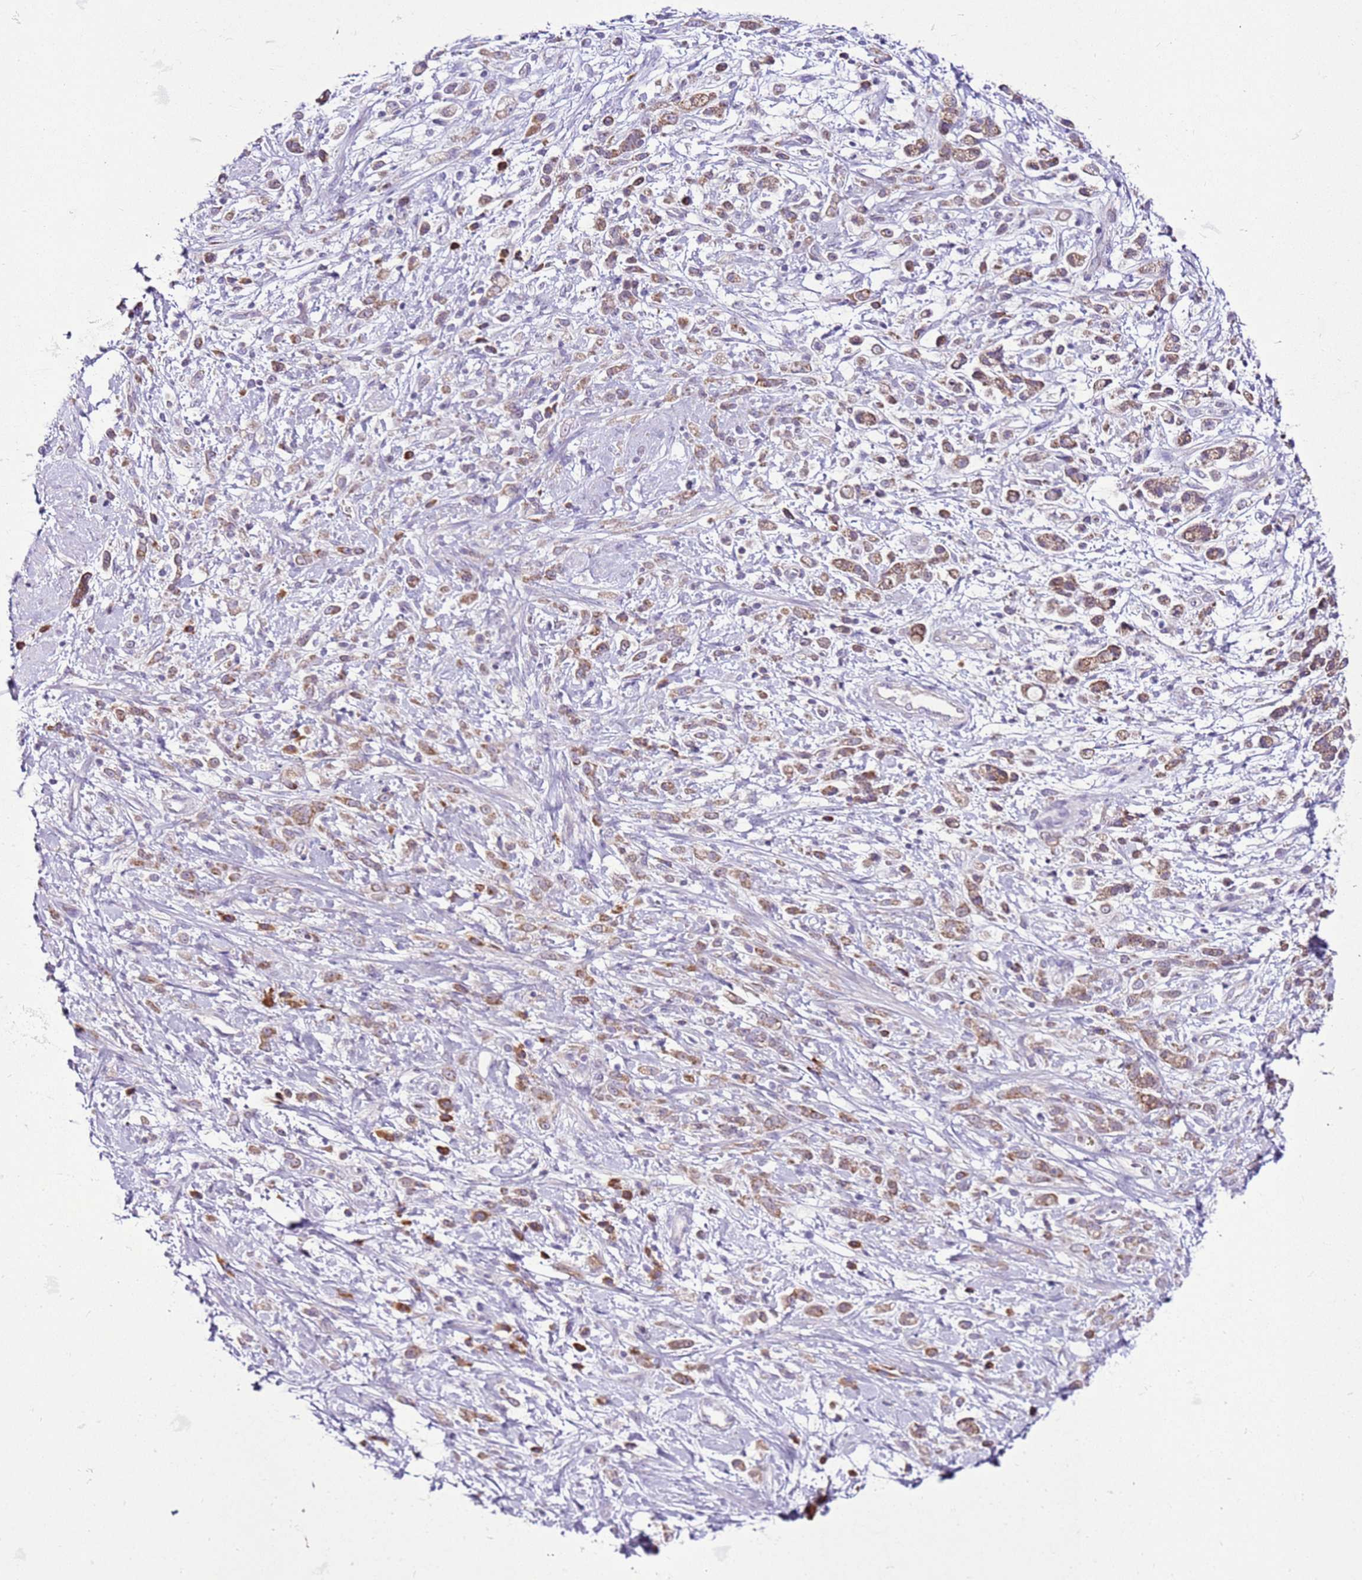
{"staining": {"intensity": "moderate", "quantity": ">75%", "location": "cytoplasmic/membranous"}, "tissue": "stomach cancer", "cell_type": "Tumor cells", "image_type": "cancer", "snomed": [{"axis": "morphology", "description": "Adenocarcinoma, NOS"}, {"axis": "topography", "description": "Stomach"}], "caption": "Protein staining exhibits moderate cytoplasmic/membranous positivity in approximately >75% of tumor cells in adenocarcinoma (stomach).", "gene": "MRPL36", "patient": {"sex": "female", "age": 60}}